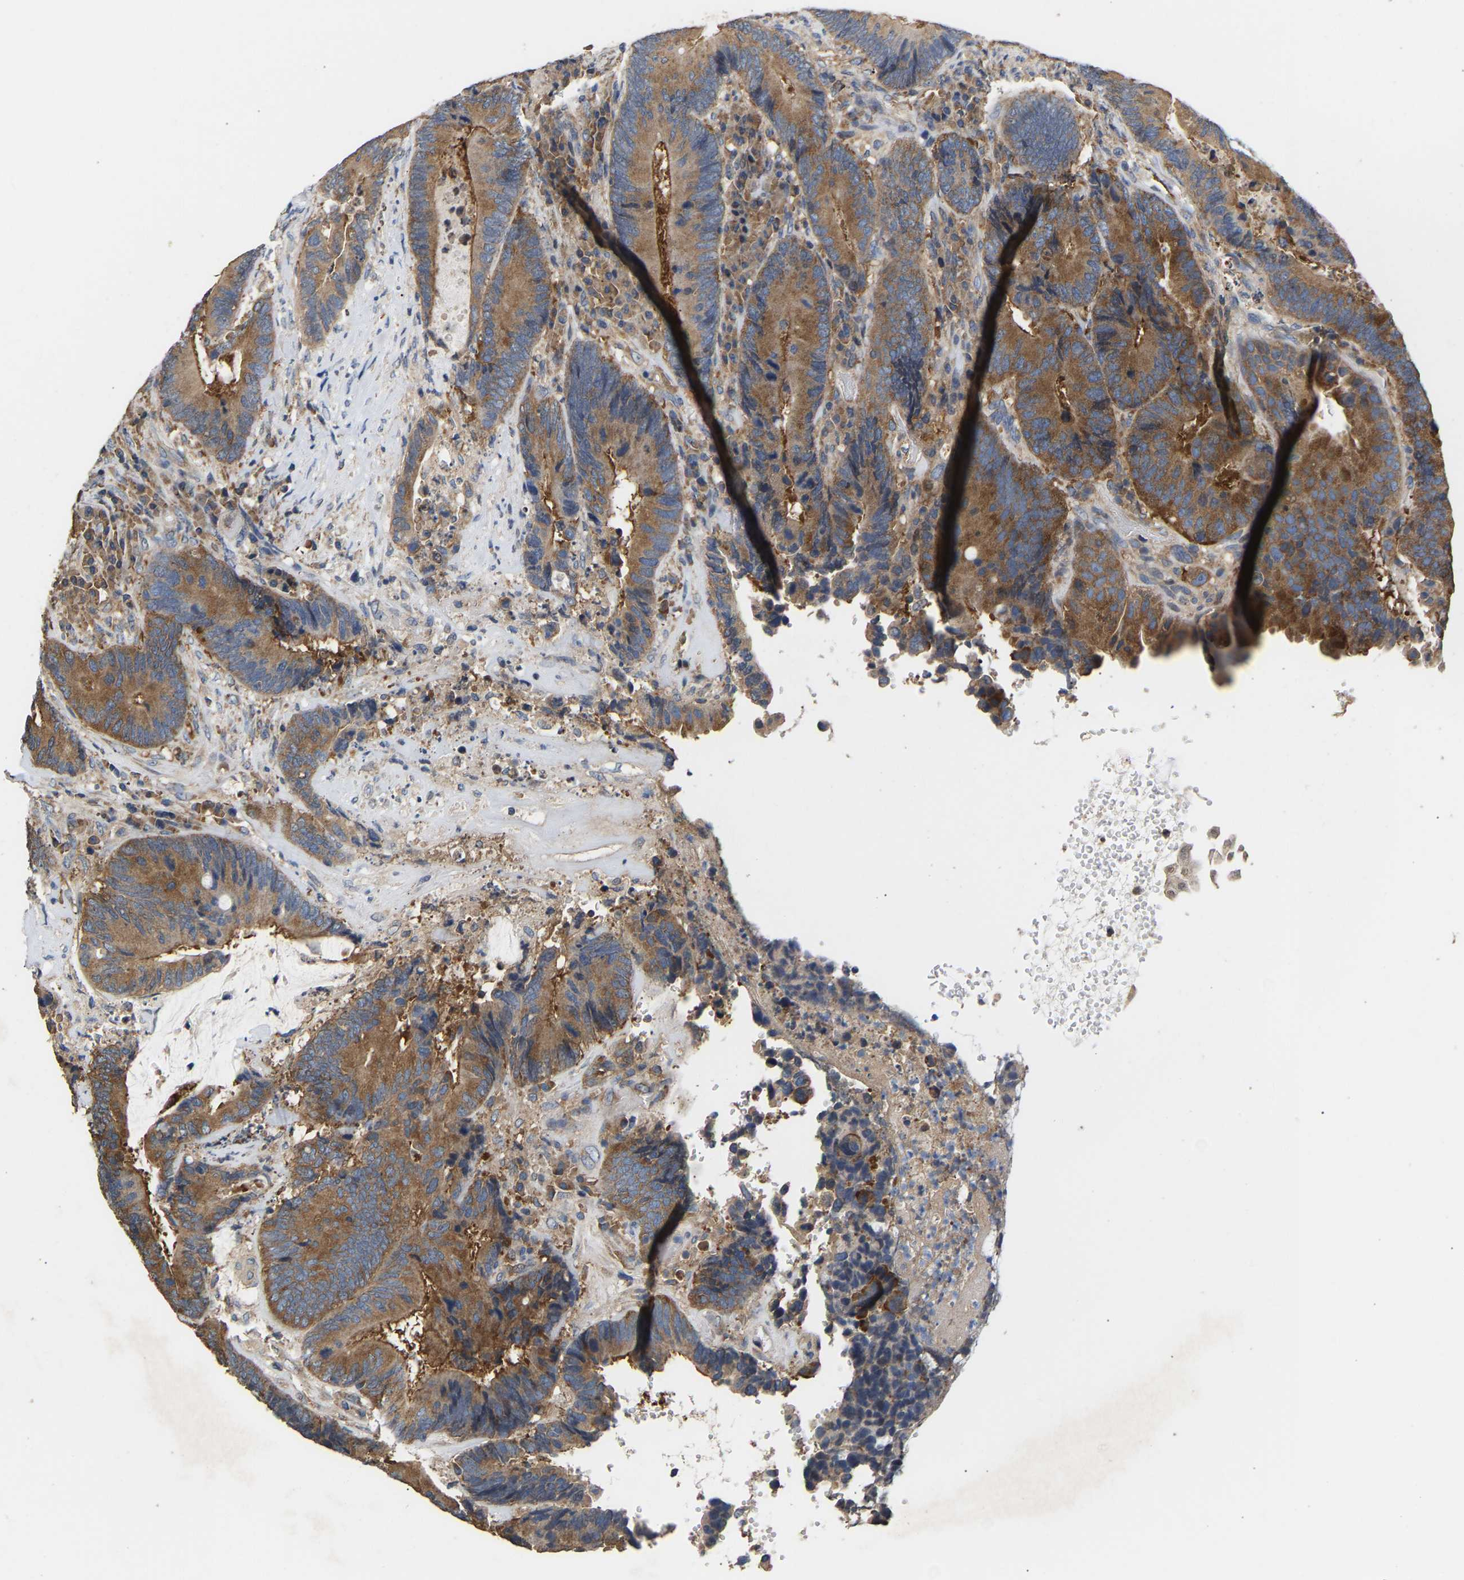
{"staining": {"intensity": "moderate", "quantity": ">75%", "location": "cytoplasmic/membranous"}, "tissue": "colorectal cancer", "cell_type": "Tumor cells", "image_type": "cancer", "snomed": [{"axis": "morphology", "description": "Adenocarcinoma, NOS"}, {"axis": "topography", "description": "Rectum"}], "caption": "Immunohistochemical staining of human adenocarcinoma (colorectal) shows moderate cytoplasmic/membranous protein expression in approximately >75% of tumor cells. (Stains: DAB in brown, nuclei in blue, Microscopy: brightfield microscopy at high magnification).", "gene": "AIMP2", "patient": {"sex": "female", "age": 89}}